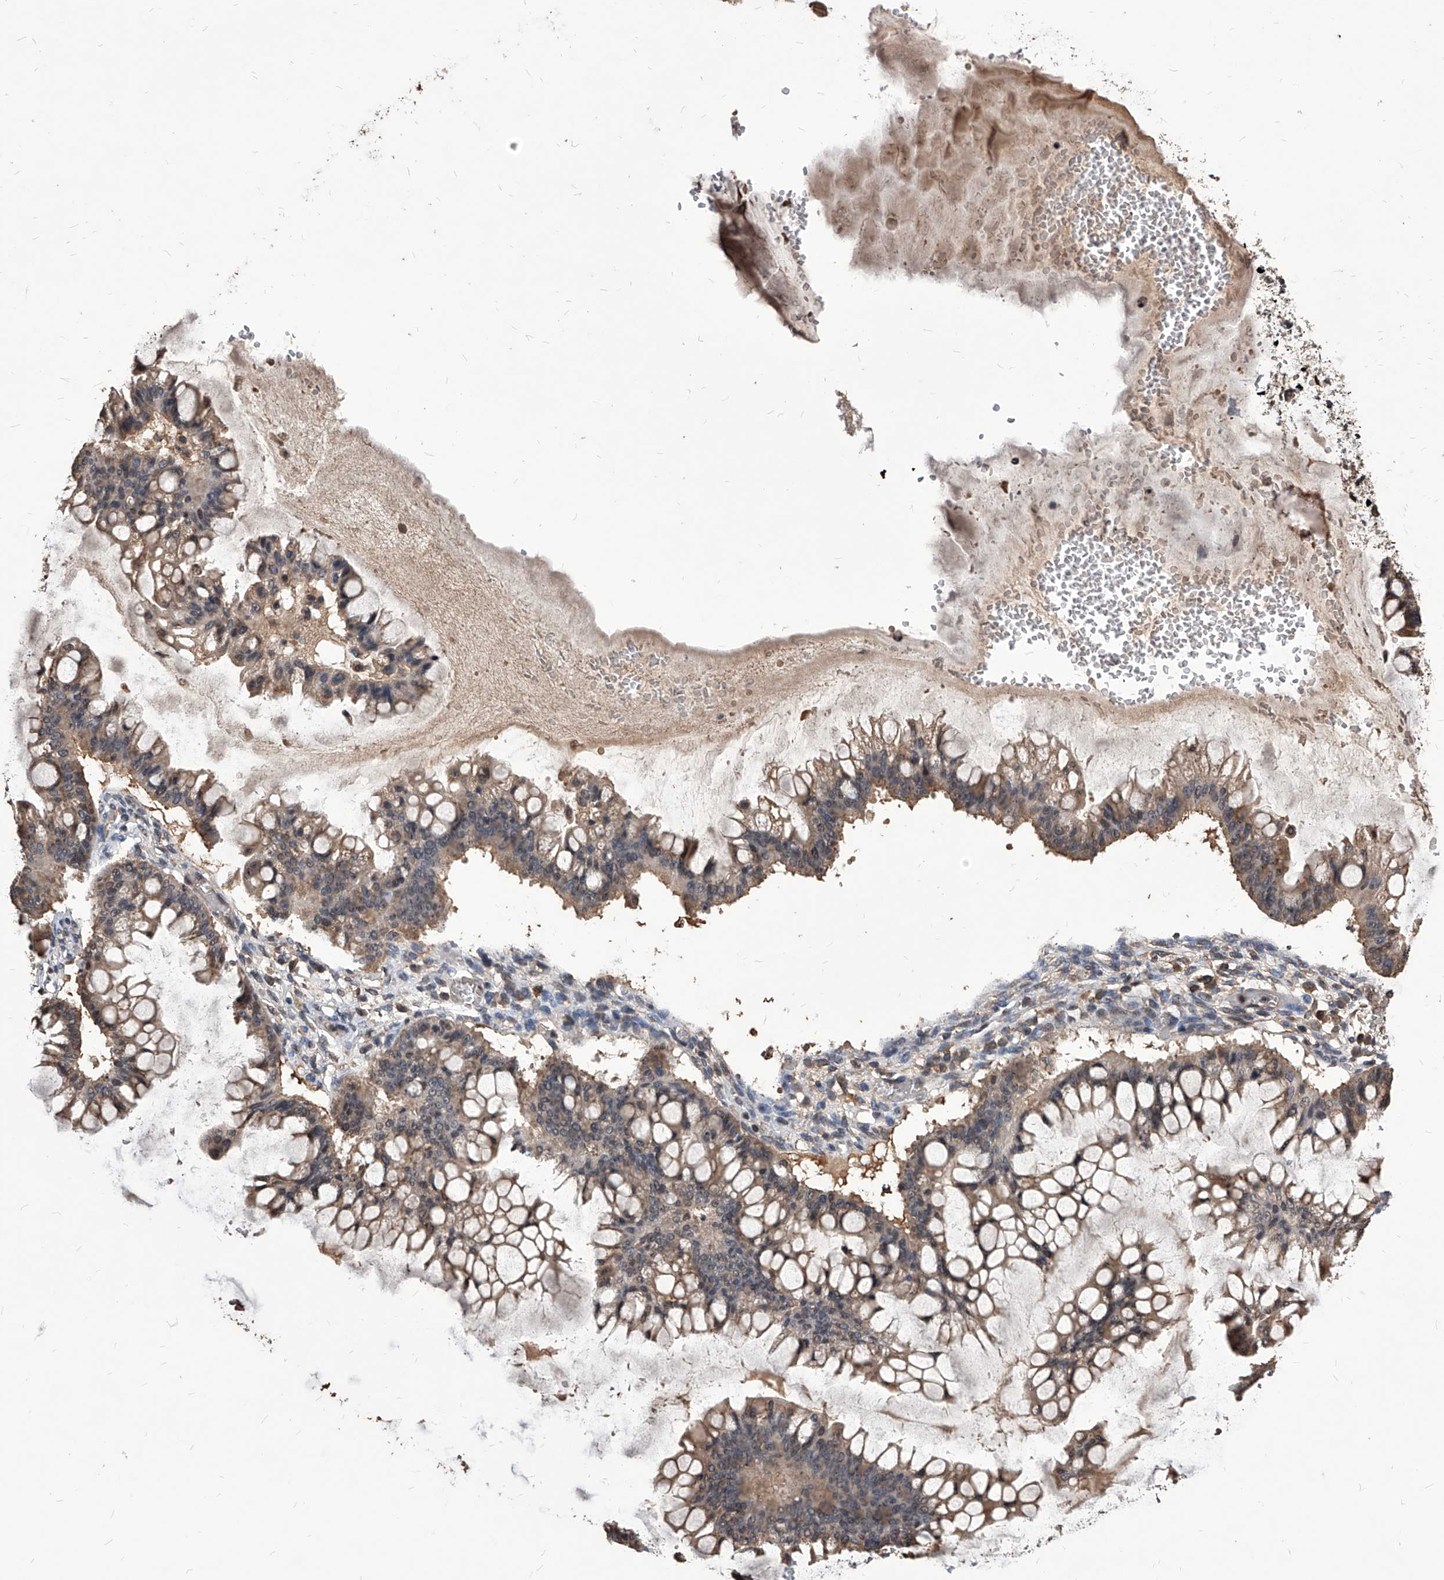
{"staining": {"intensity": "weak", "quantity": "25%-75%", "location": "cytoplasmic/membranous"}, "tissue": "ovarian cancer", "cell_type": "Tumor cells", "image_type": "cancer", "snomed": [{"axis": "morphology", "description": "Cystadenocarcinoma, mucinous, NOS"}, {"axis": "topography", "description": "Ovary"}], "caption": "Ovarian cancer stained with a protein marker displays weak staining in tumor cells.", "gene": "ID1", "patient": {"sex": "female", "age": 73}}